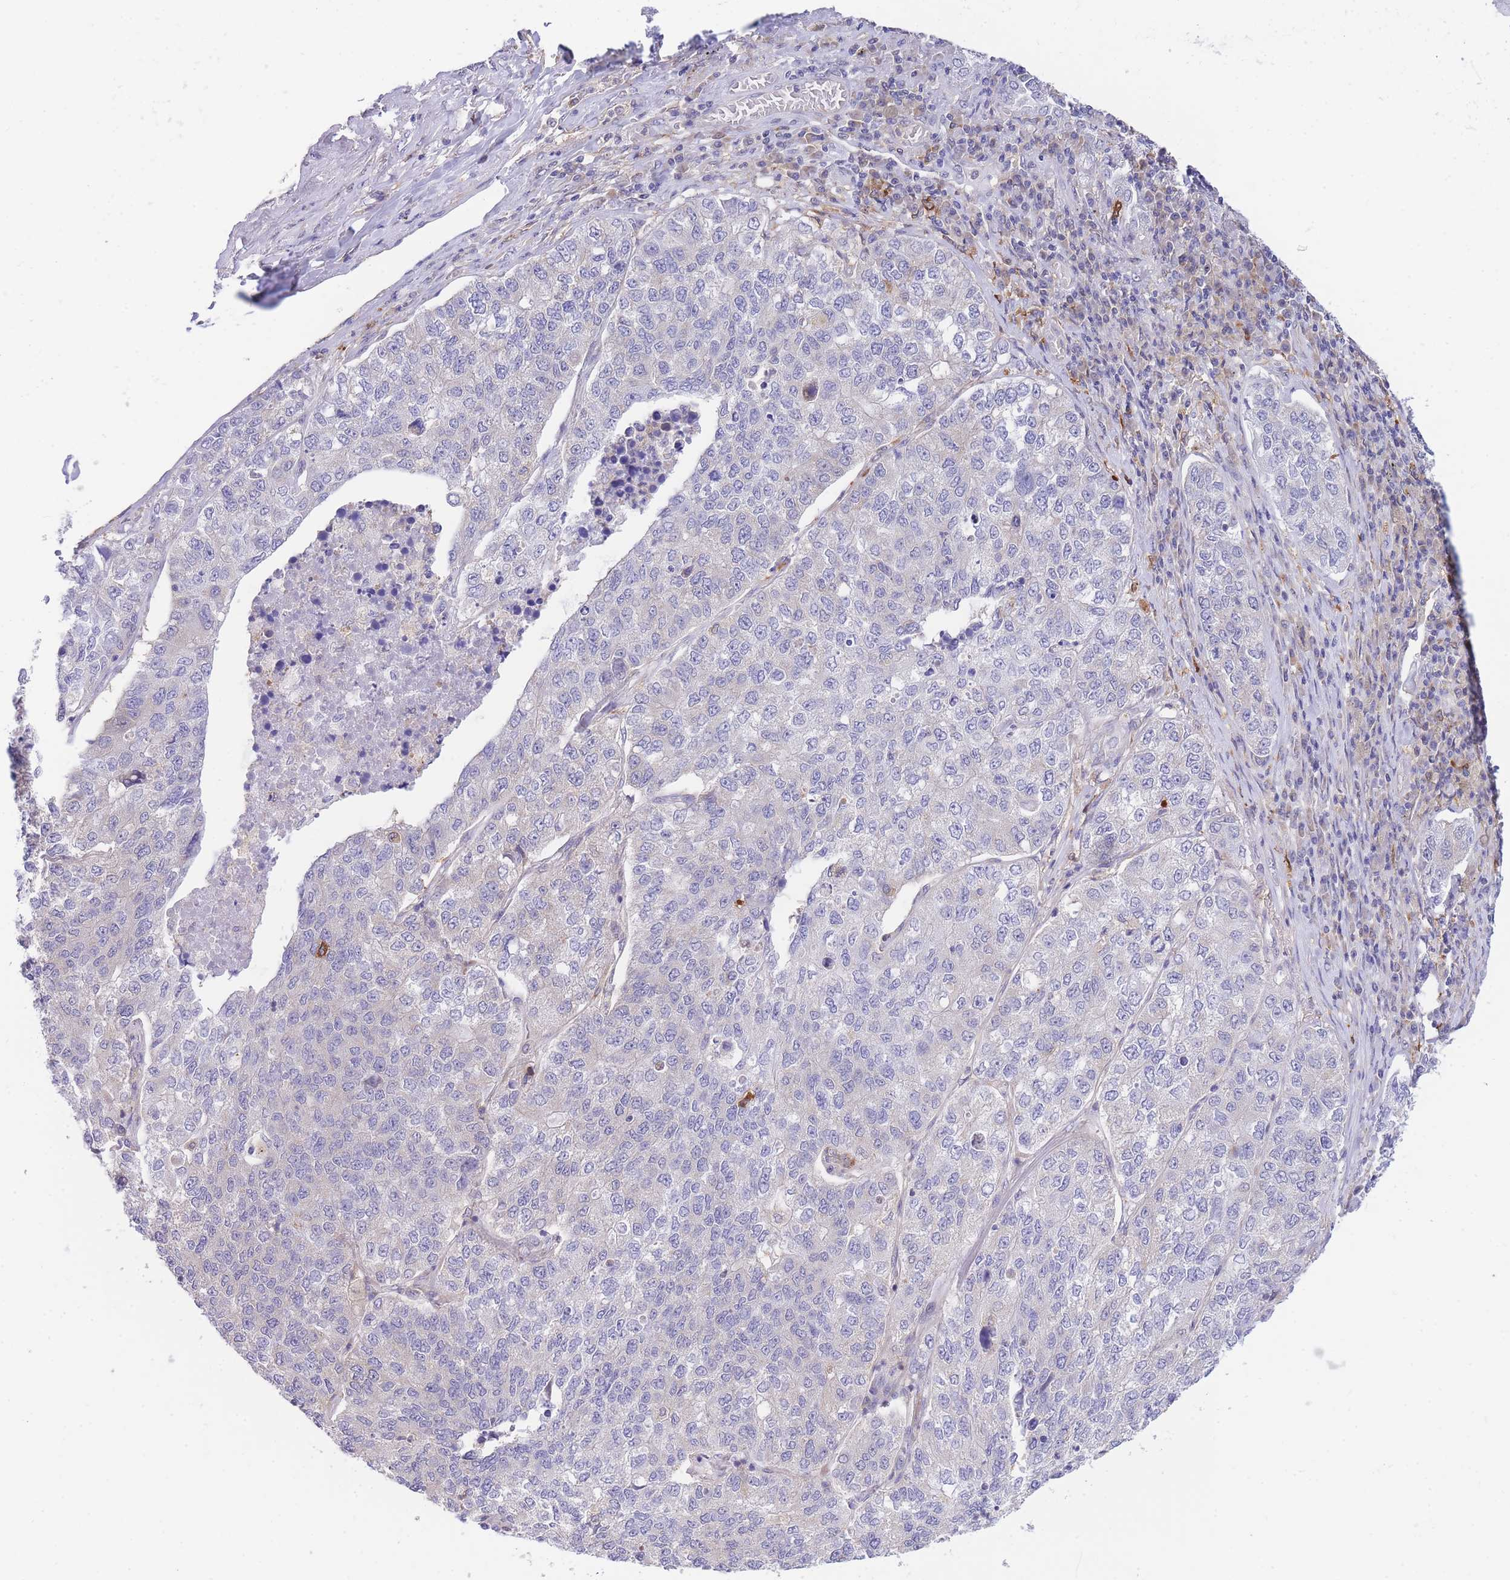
{"staining": {"intensity": "negative", "quantity": "none", "location": "none"}, "tissue": "lung cancer", "cell_type": "Tumor cells", "image_type": "cancer", "snomed": [{"axis": "morphology", "description": "Adenocarcinoma, NOS"}, {"axis": "topography", "description": "Lung"}], "caption": "This is an immunohistochemistry (IHC) histopathology image of lung cancer (adenocarcinoma). There is no expression in tumor cells.", "gene": "NAMPT", "patient": {"sex": "male", "age": 49}}